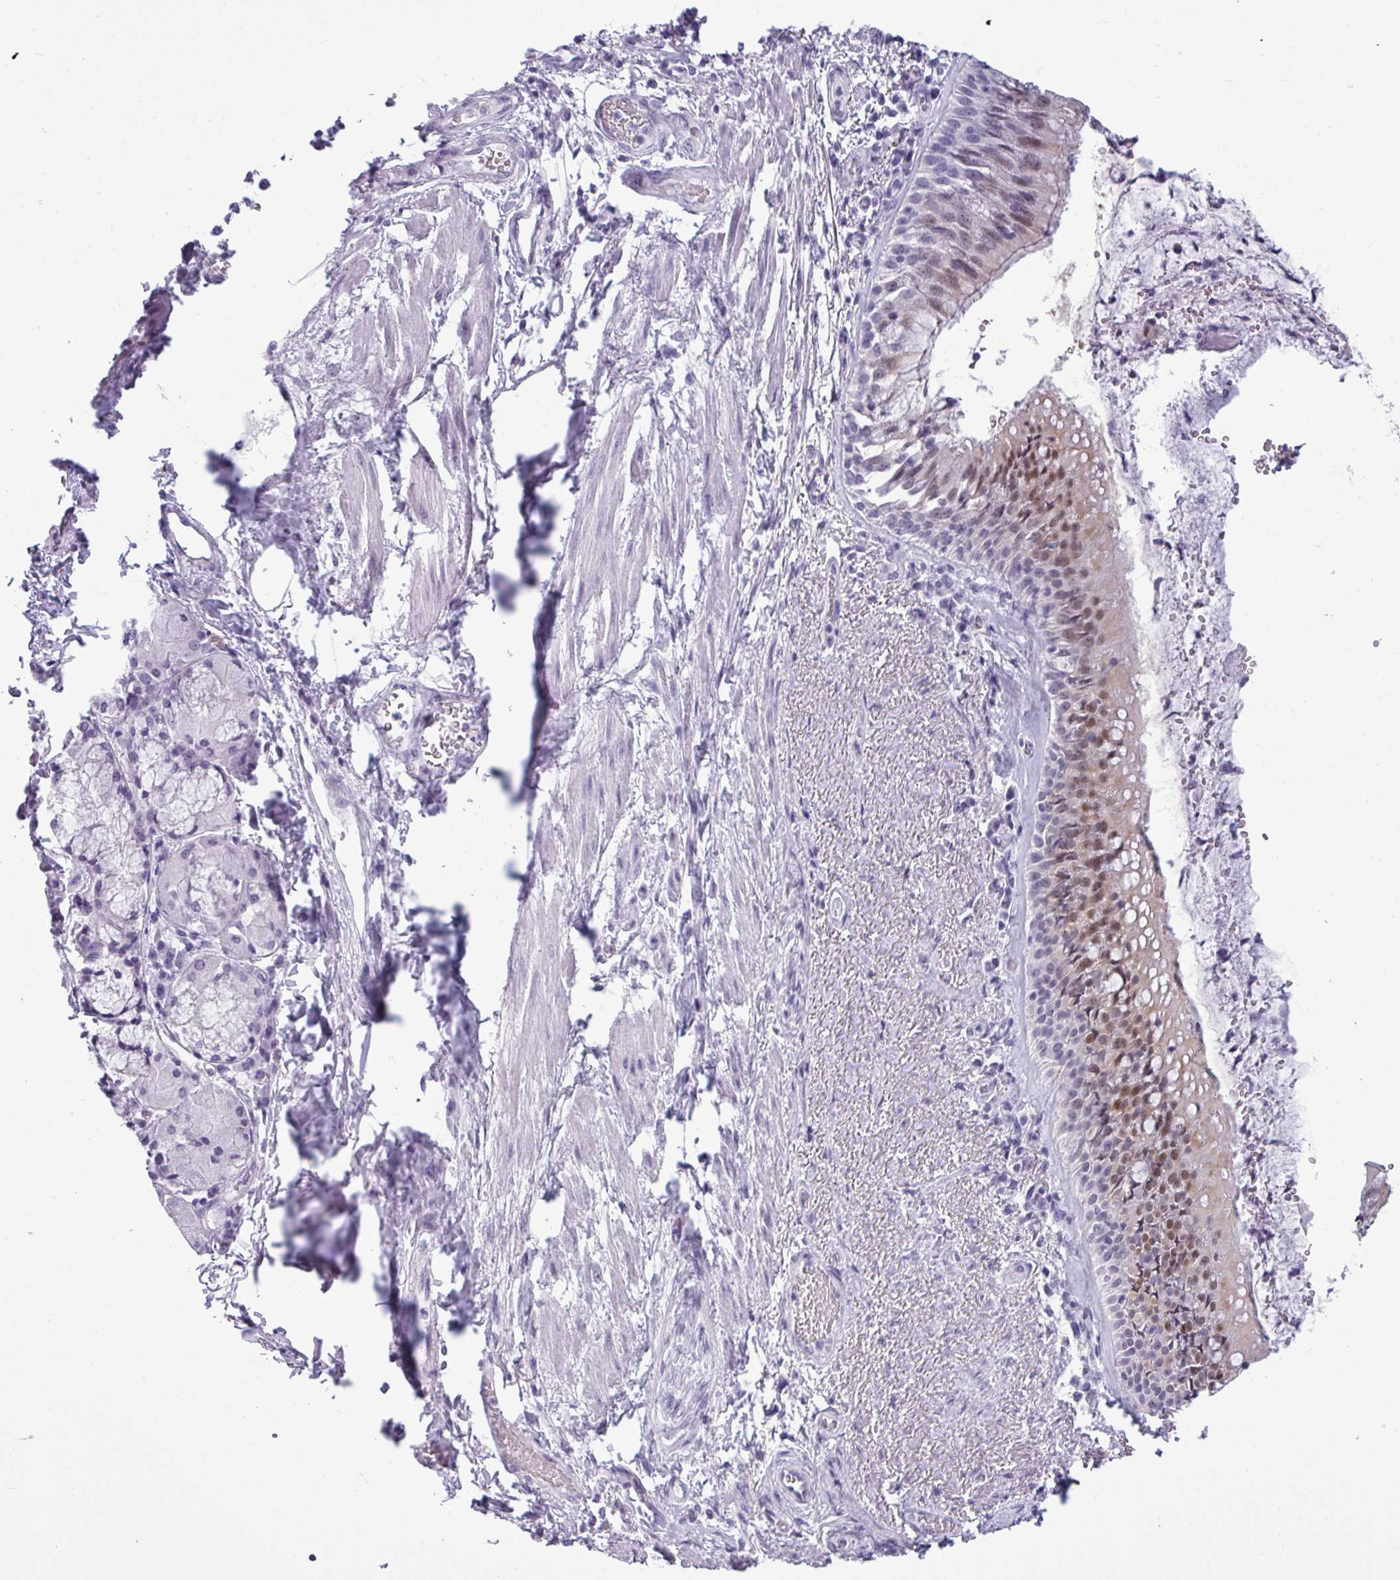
{"staining": {"intensity": "moderate", "quantity": "25%-75%", "location": "cytoplasmic/membranous,nuclear"}, "tissue": "bronchus", "cell_type": "Respiratory epithelial cells", "image_type": "normal", "snomed": [{"axis": "morphology", "description": "Normal tissue, NOS"}, {"axis": "topography", "description": "Cartilage tissue"}, {"axis": "topography", "description": "Bronchus"}], "caption": "Bronchus stained with DAB (3,3'-diaminobenzidine) immunohistochemistry displays medium levels of moderate cytoplasmic/membranous,nuclear expression in approximately 25%-75% of respiratory epithelial cells. The staining was performed using DAB to visualize the protein expression in brown, while the nuclei were stained in blue with hematoxylin (Magnification: 20x).", "gene": "SRGAP1", "patient": {"sex": "male", "age": 63}}